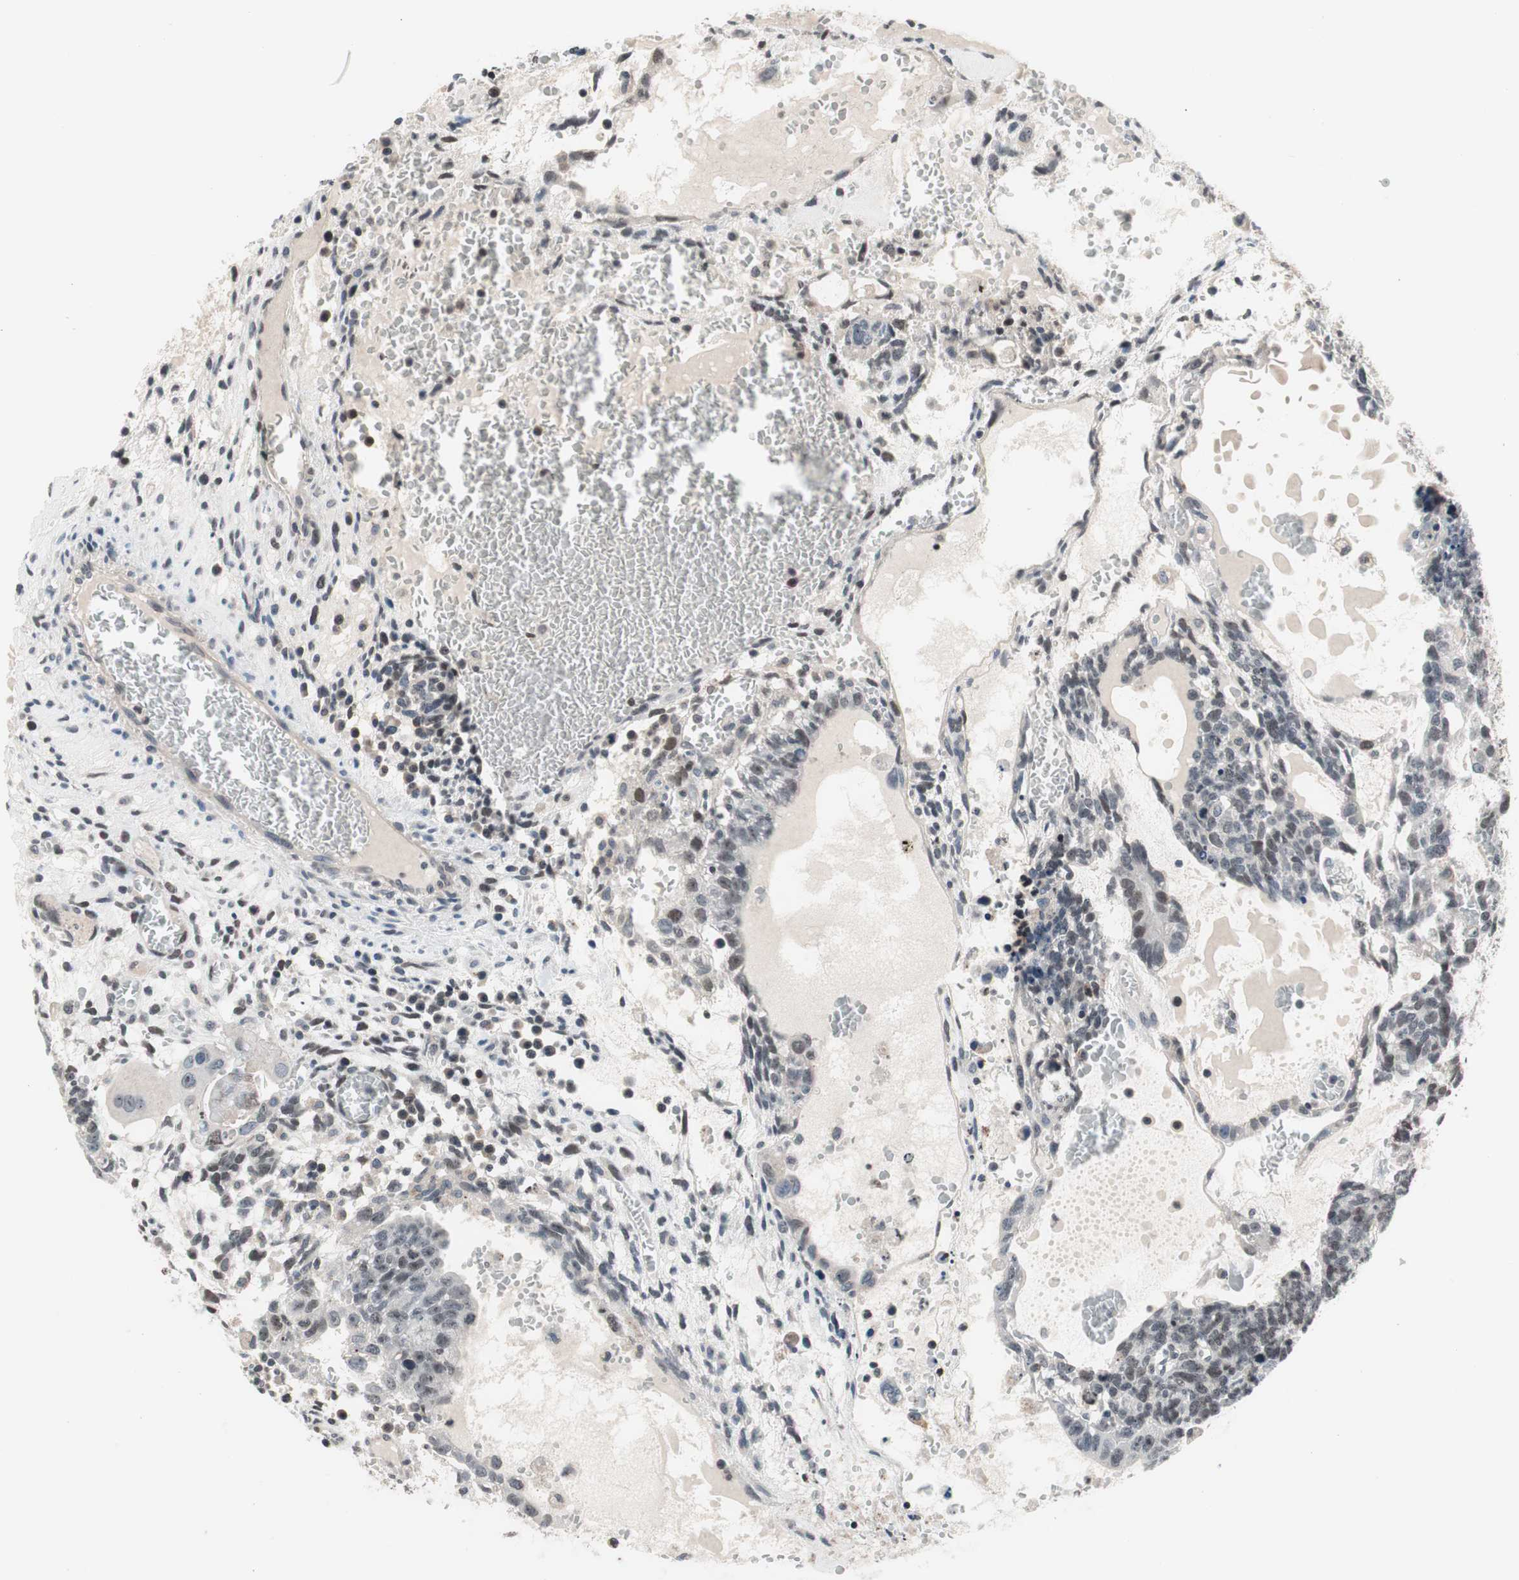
{"staining": {"intensity": "weak", "quantity": "25%-75%", "location": "nuclear"}, "tissue": "testis cancer", "cell_type": "Tumor cells", "image_type": "cancer", "snomed": [{"axis": "morphology", "description": "Seminoma, NOS"}, {"axis": "morphology", "description": "Carcinoma, Embryonal, NOS"}, {"axis": "topography", "description": "Testis"}], "caption": "Tumor cells demonstrate low levels of weak nuclear positivity in approximately 25%-75% of cells in testis embryonal carcinoma.", "gene": "RFC1", "patient": {"sex": "male", "age": 52}}